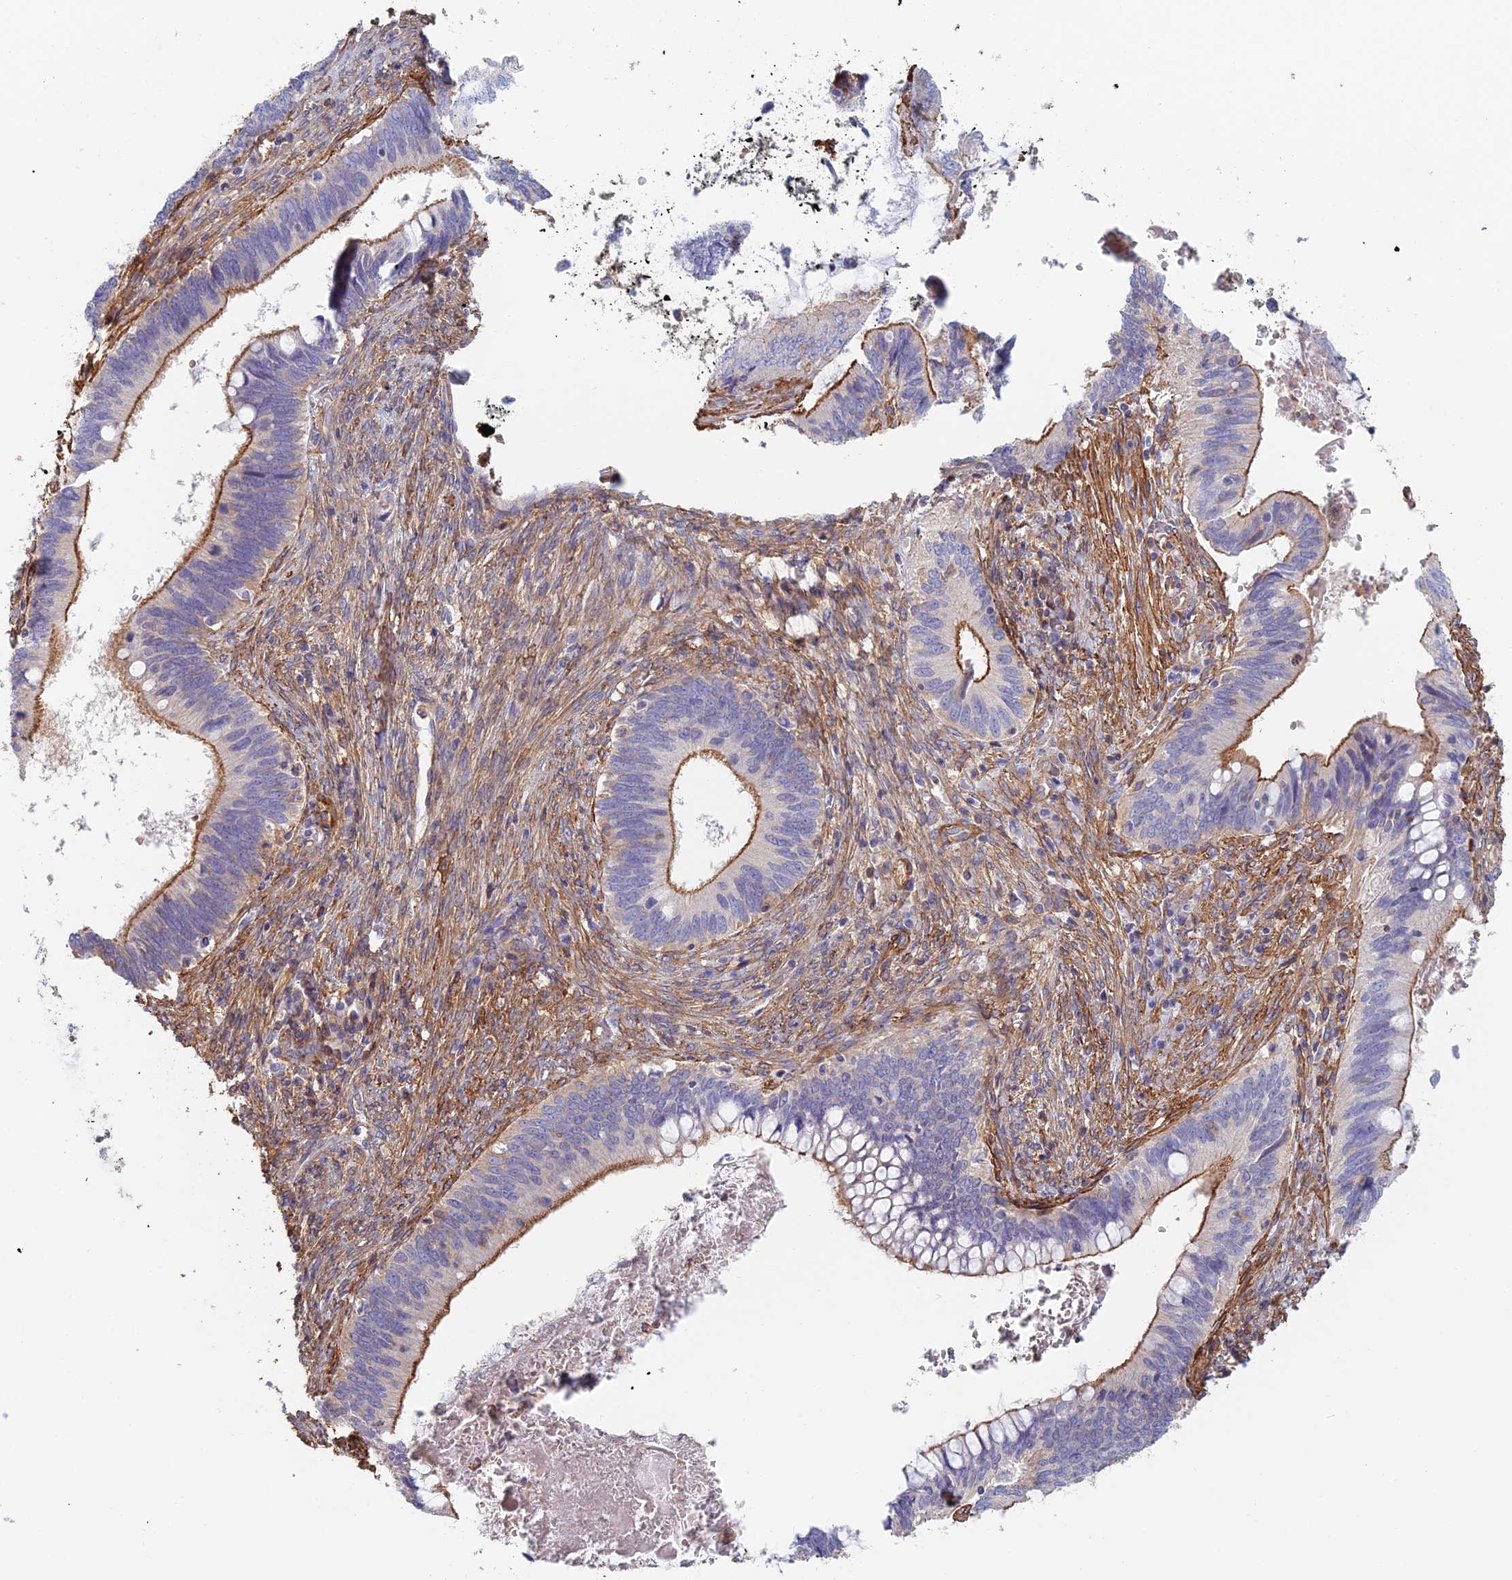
{"staining": {"intensity": "strong", "quantity": "25%-75%", "location": "cytoplasmic/membranous"}, "tissue": "cervical cancer", "cell_type": "Tumor cells", "image_type": "cancer", "snomed": [{"axis": "morphology", "description": "Adenocarcinoma, NOS"}, {"axis": "topography", "description": "Cervix"}], "caption": "Cervical cancer stained with a protein marker exhibits strong staining in tumor cells.", "gene": "PAK4", "patient": {"sex": "female", "age": 42}}